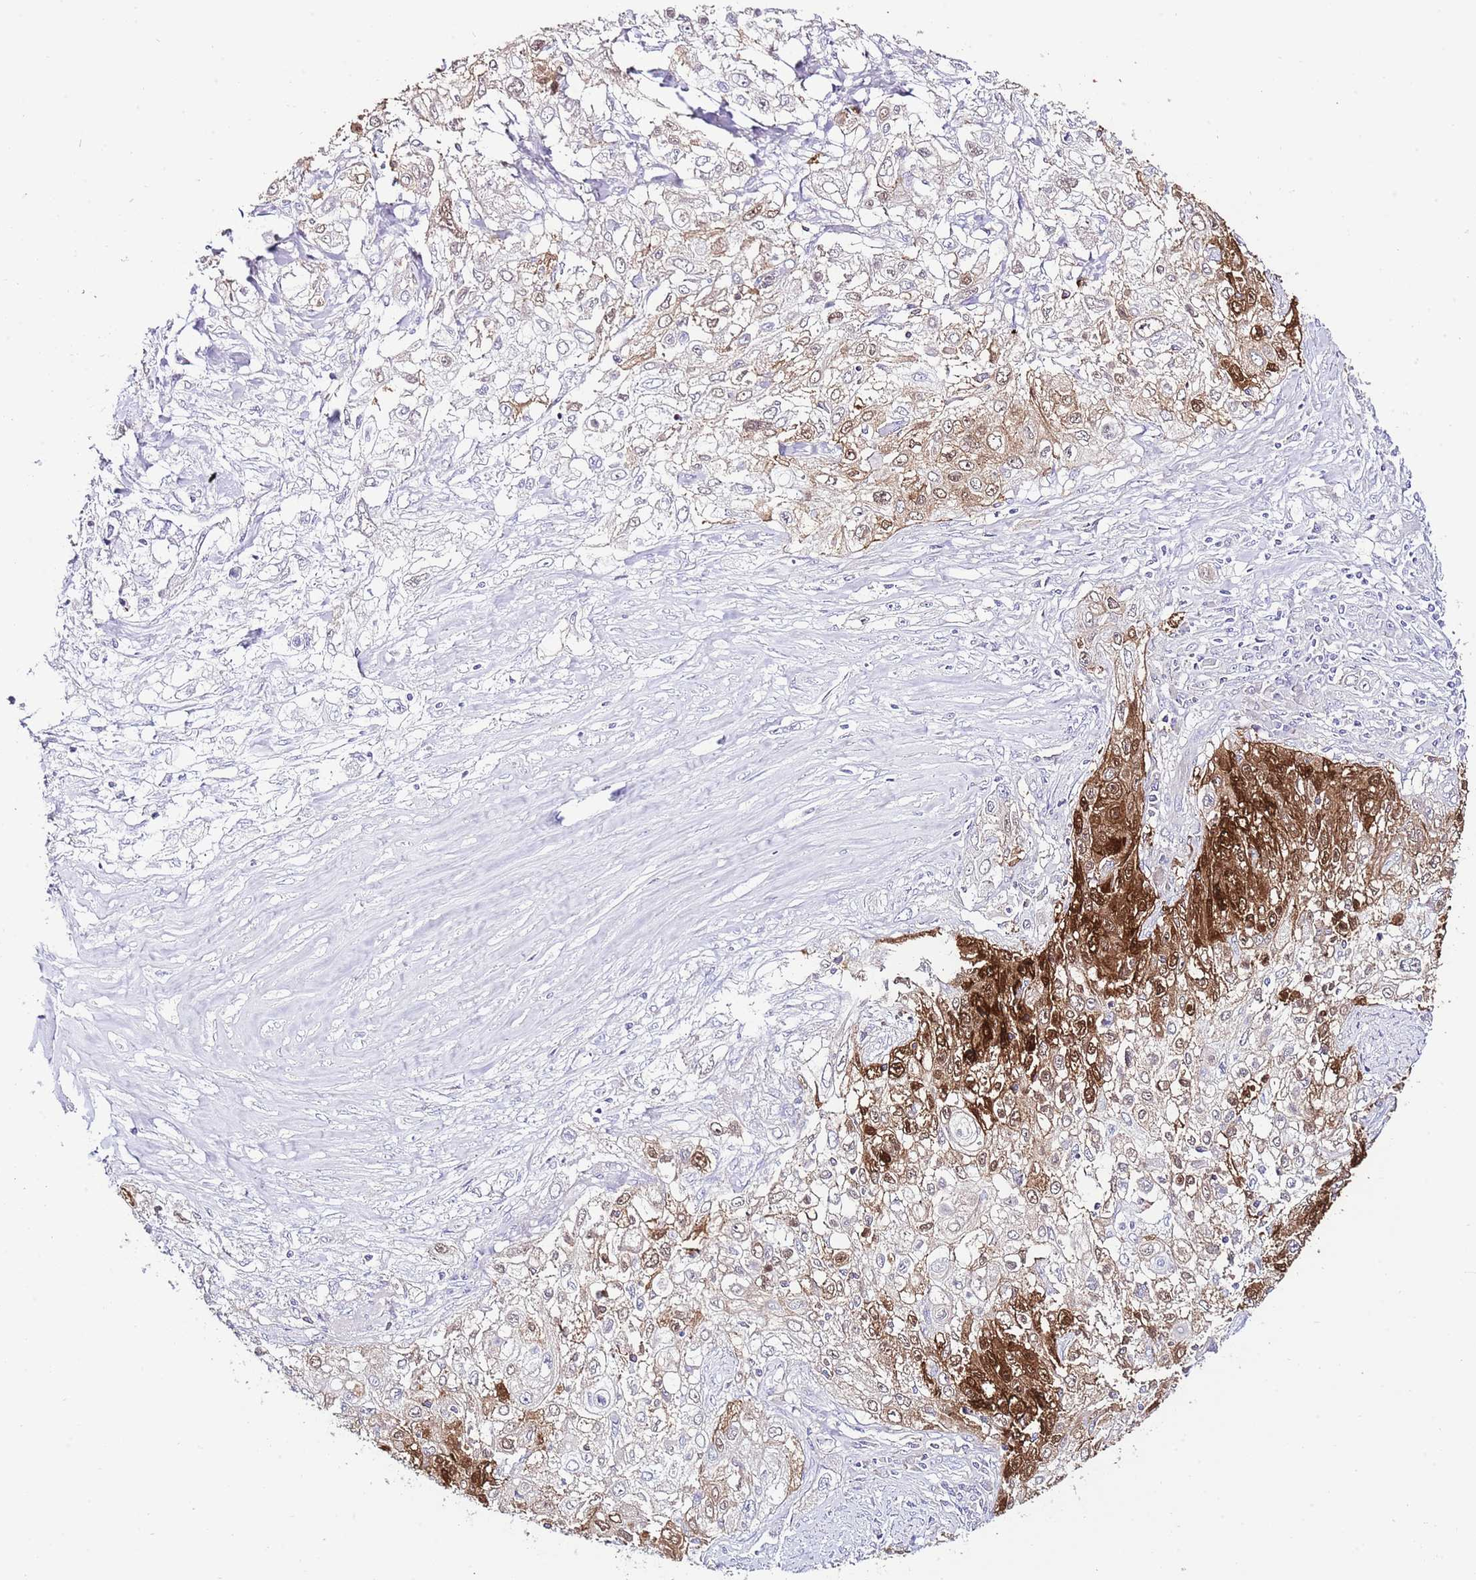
{"staining": {"intensity": "strong", "quantity": "25%-75%", "location": "cytoplasmic/membranous,nuclear"}, "tissue": "lung cancer", "cell_type": "Tumor cells", "image_type": "cancer", "snomed": [{"axis": "morphology", "description": "Squamous cell carcinoma, NOS"}, {"axis": "topography", "description": "Lung"}], "caption": "Lung cancer (squamous cell carcinoma) stained with a brown dye displays strong cytoplasmic/membranous and nuclear positive expression in approximately 25%-75% of tumor cells.", "gene": "ALDH3A1", "patient": {"sex": "female", "age": 69}}